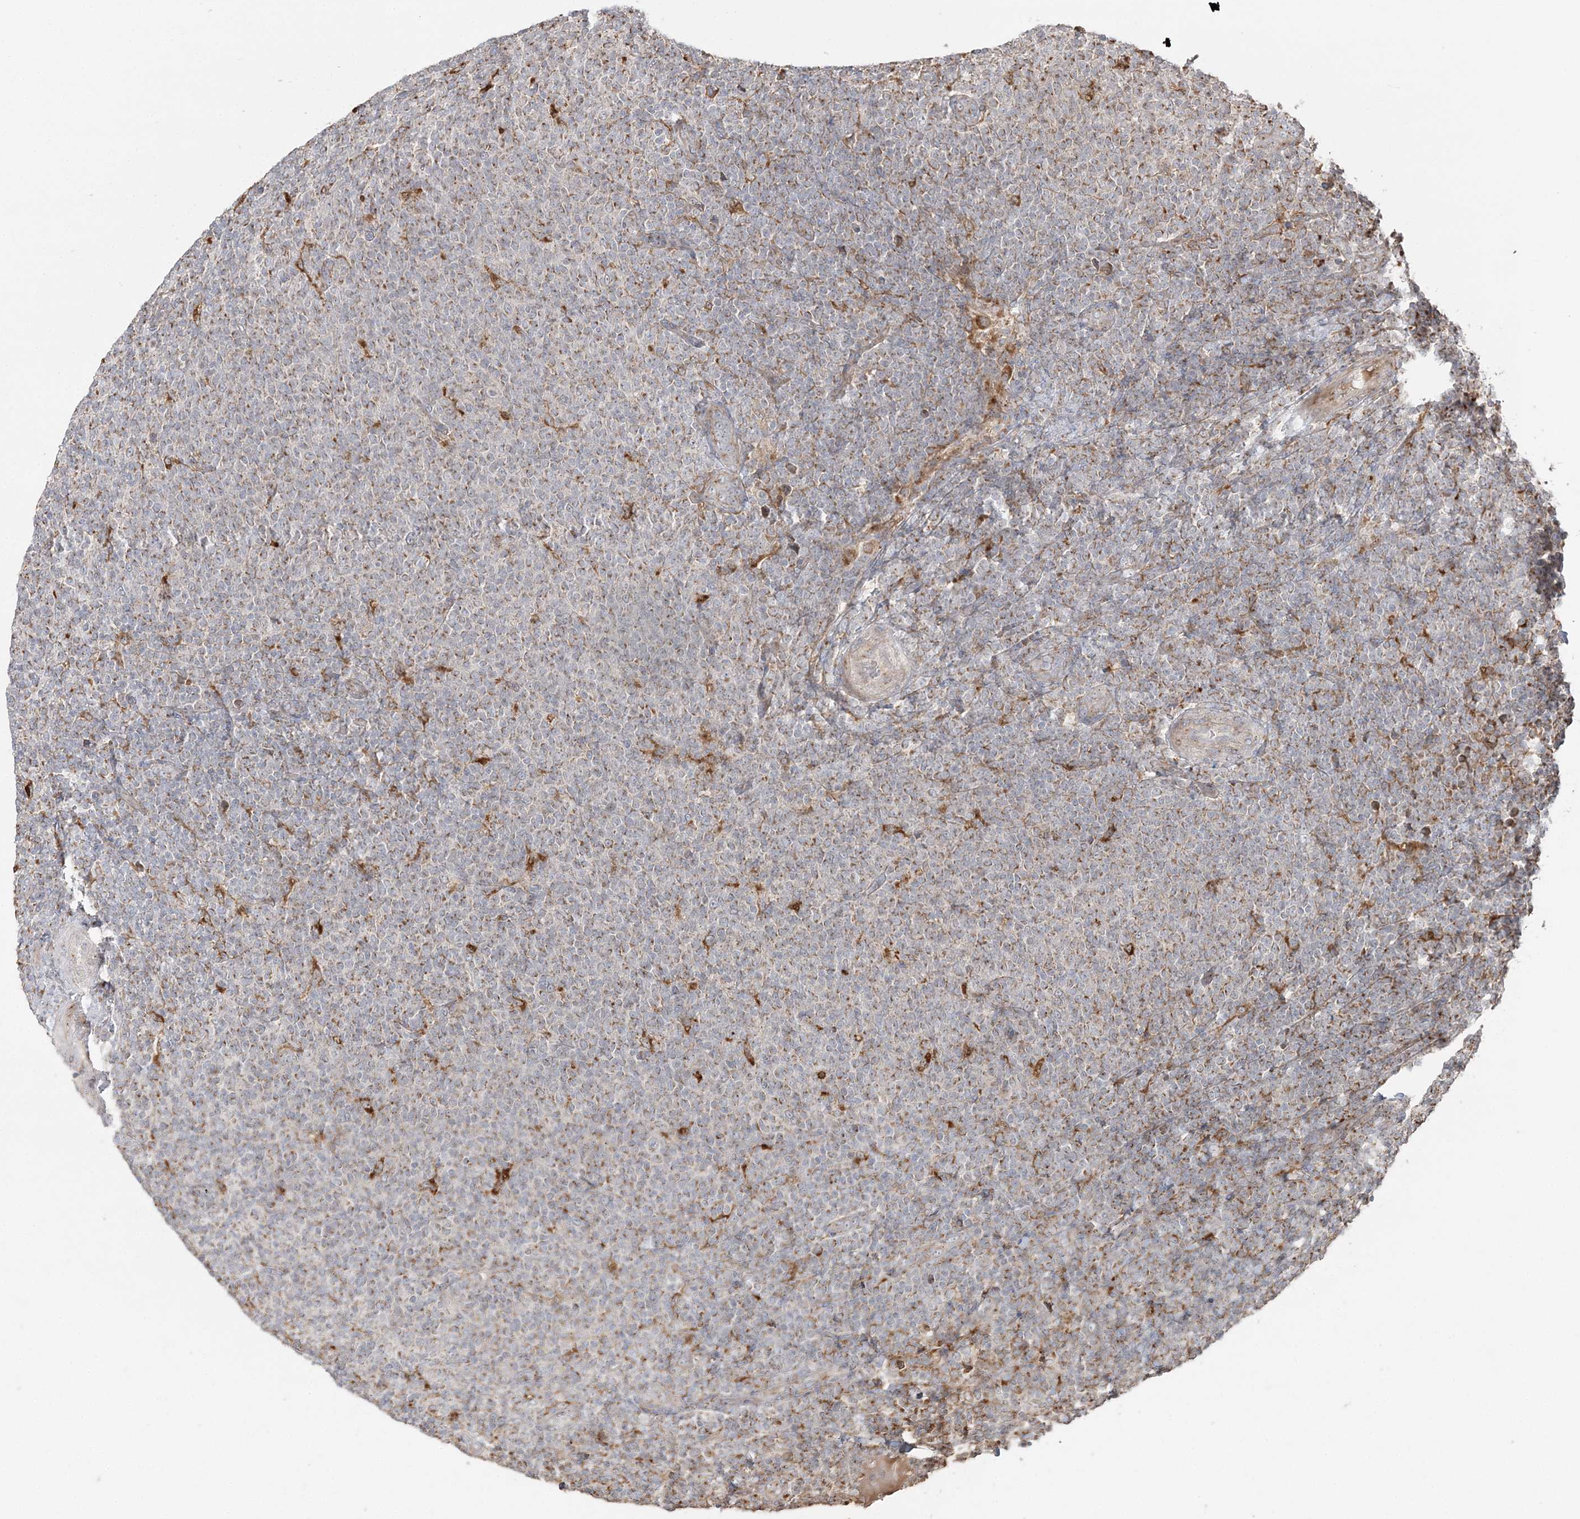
{"staining": {"intensity": "weak", "quantity": "25%-75%", "location": "cytoplasmic/membranous"}, "tissue": "lymphoma", "cell_type": "Tumor cells", "image_type": "cancer", "snomed": [{"axis": "morphology", "description": "Malignant lymphoma, non-Hodgkin's type, Low grade"}, {"axis": "topography", "description": "Lymph node"}], "caption": "Weak cytoplasmic/membranous staining for a protein is appreciated in approximately 25%-75% of tumor cells of lymphoma using immunohistochemistry.", "gene": "ABCC3", "patient": {"sex": "male", "age": 66}}